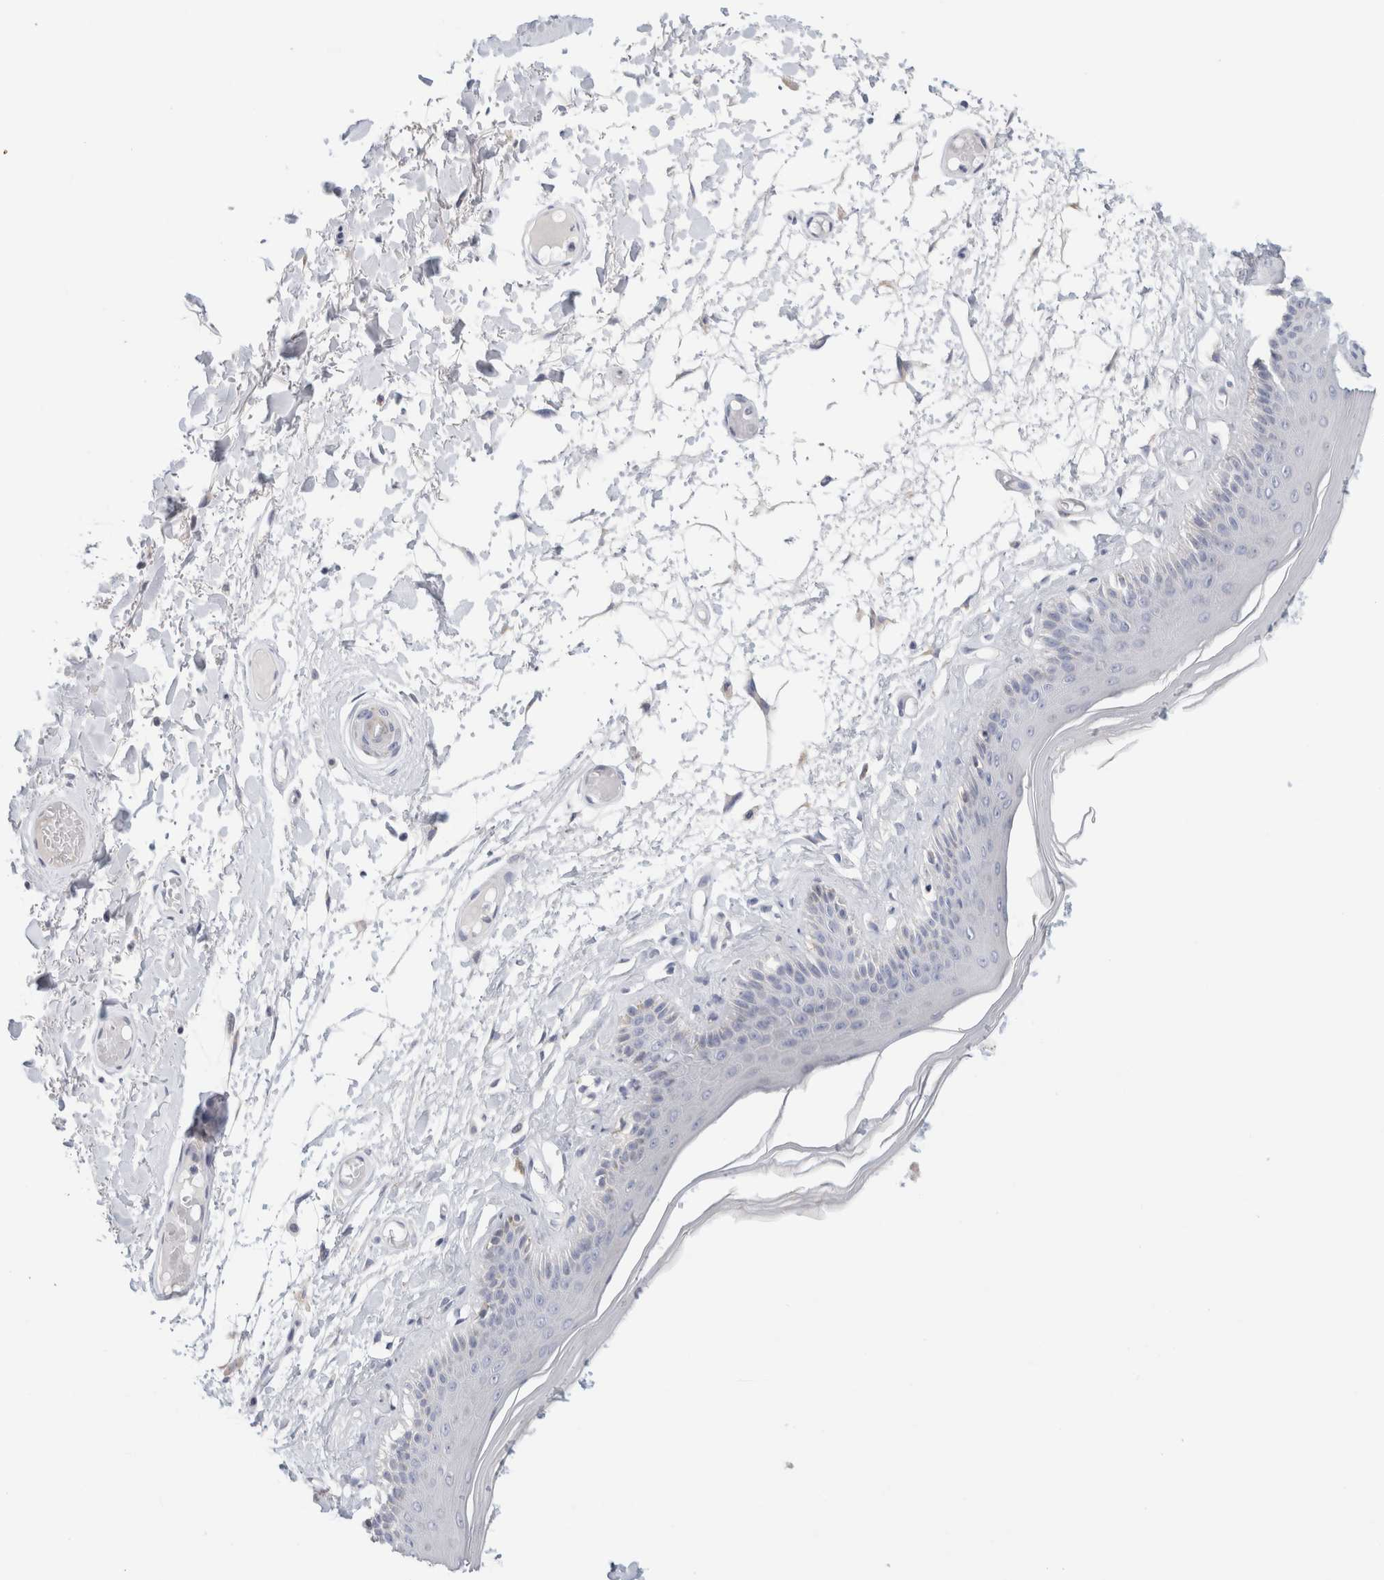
{"staining": {"intensity": "negative", "quantity": "none", "location": "none"}, "tissue": "skin", "cell_type": "Epidermal cells", "image_type": "normal", "snomed": [{"axis": "morphology", "description": "Normal tissue, NOS"}, {"axis": "topography", "description": "Vulva"}], "caption": "An image of skin stained for a protein displays no brown staining in epidermal cells. (Stains: DAB immunohistochemistry (IHC) with hematoxylin counter stain, Microscopy: brightfield microscopy at high magnification).", "gene": "CSK", "patient": {"sex": "female", "age": 73}}